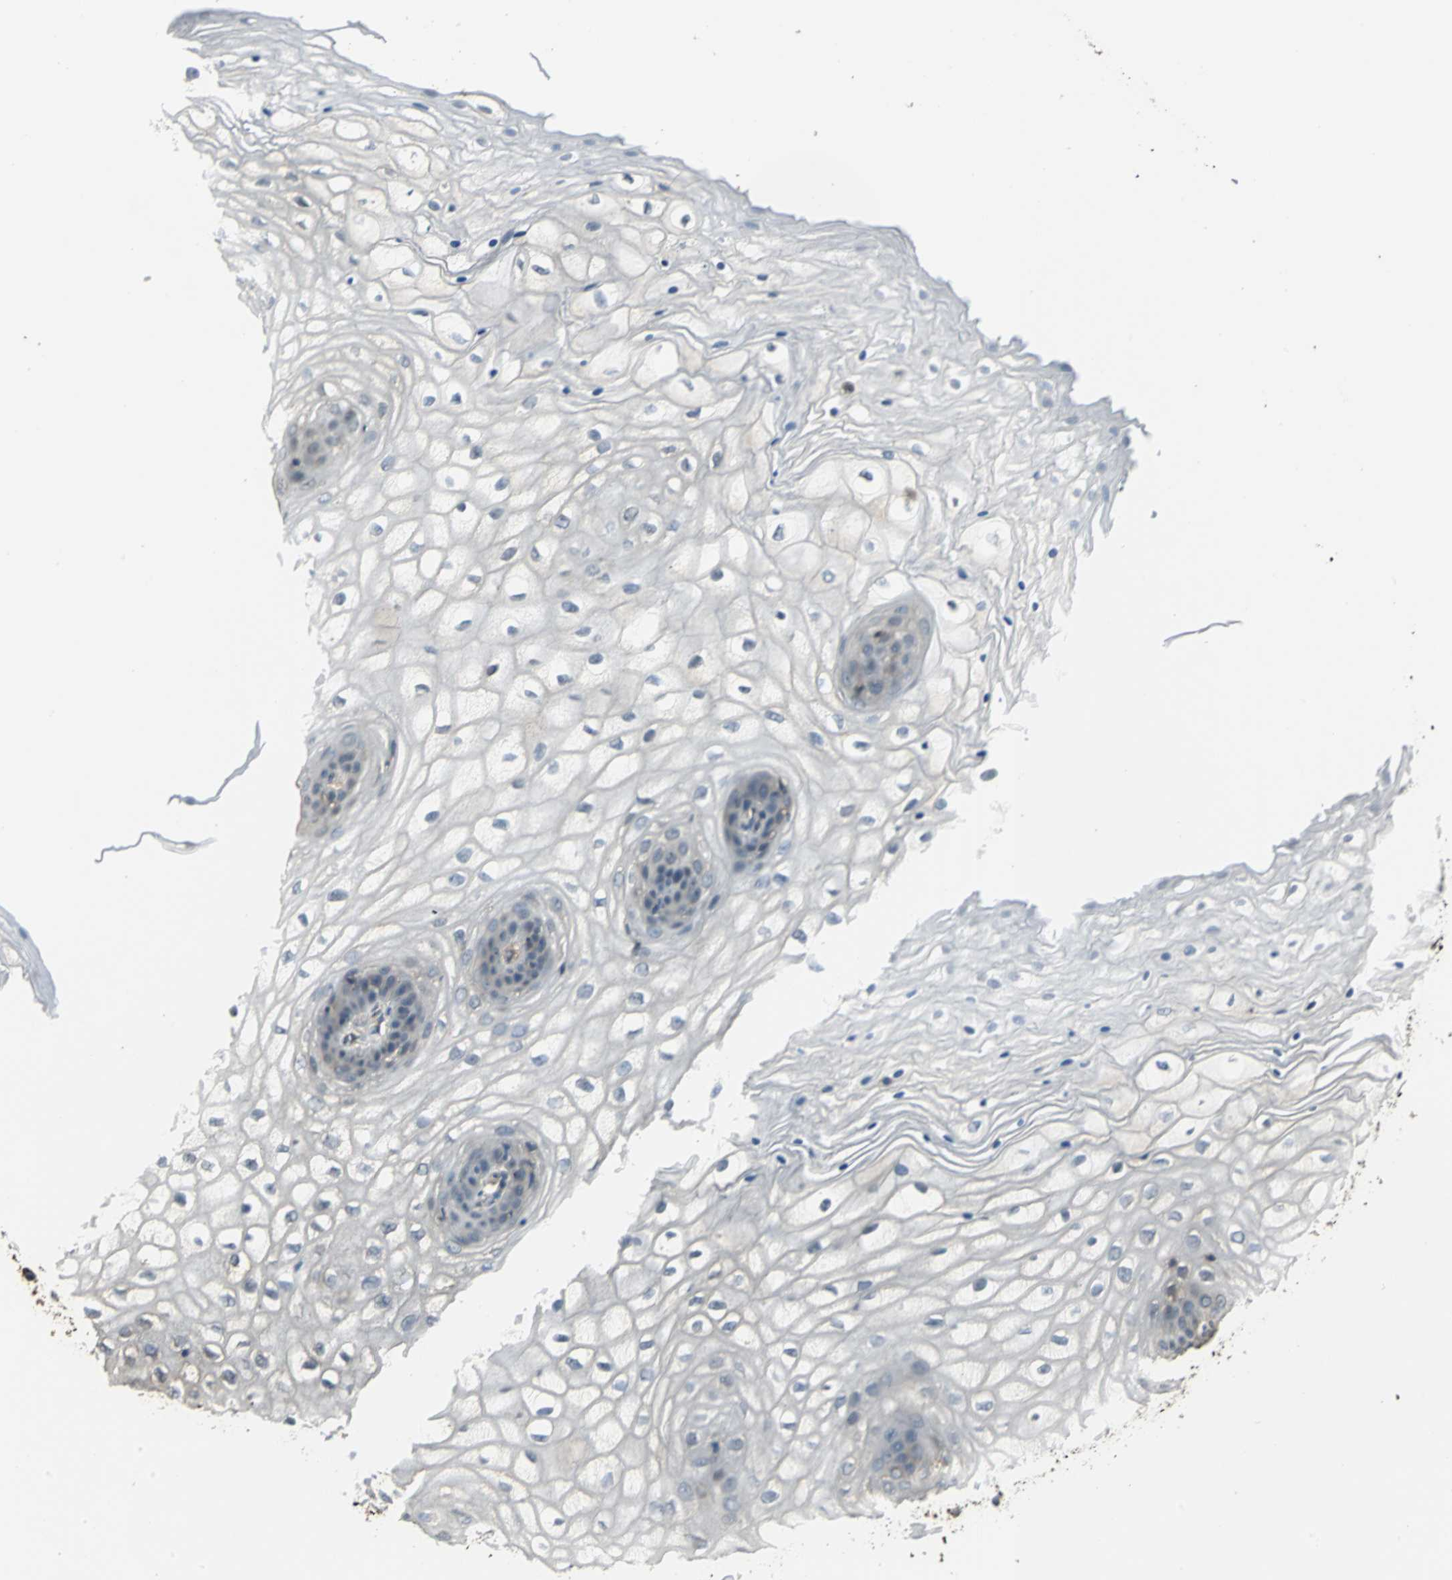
{"staining": {"intensity": "weak", "quantity": "<25%", "location": "cytoplasmic/membranous"}, "tissue": "vagina", "cell_type": "Squamous epithelial cells", "image_type": "normal", "snomed": [{"axis": "morphology", "description": "Normal tissue, NOS"}, {"axis": "topography", "description": "Vagina"}], "caption": "Squamous epithelial cells are negative for brown protein staining in unremarkable vagina. (Stains: DAB (3,3'-diaminobenzidine) IHC with hematoxylin counter stain, Microscopy: brightfield microscopy at high magnification).", "gene": "PARK7", "patient": {"sex": "female", "age": 34}}